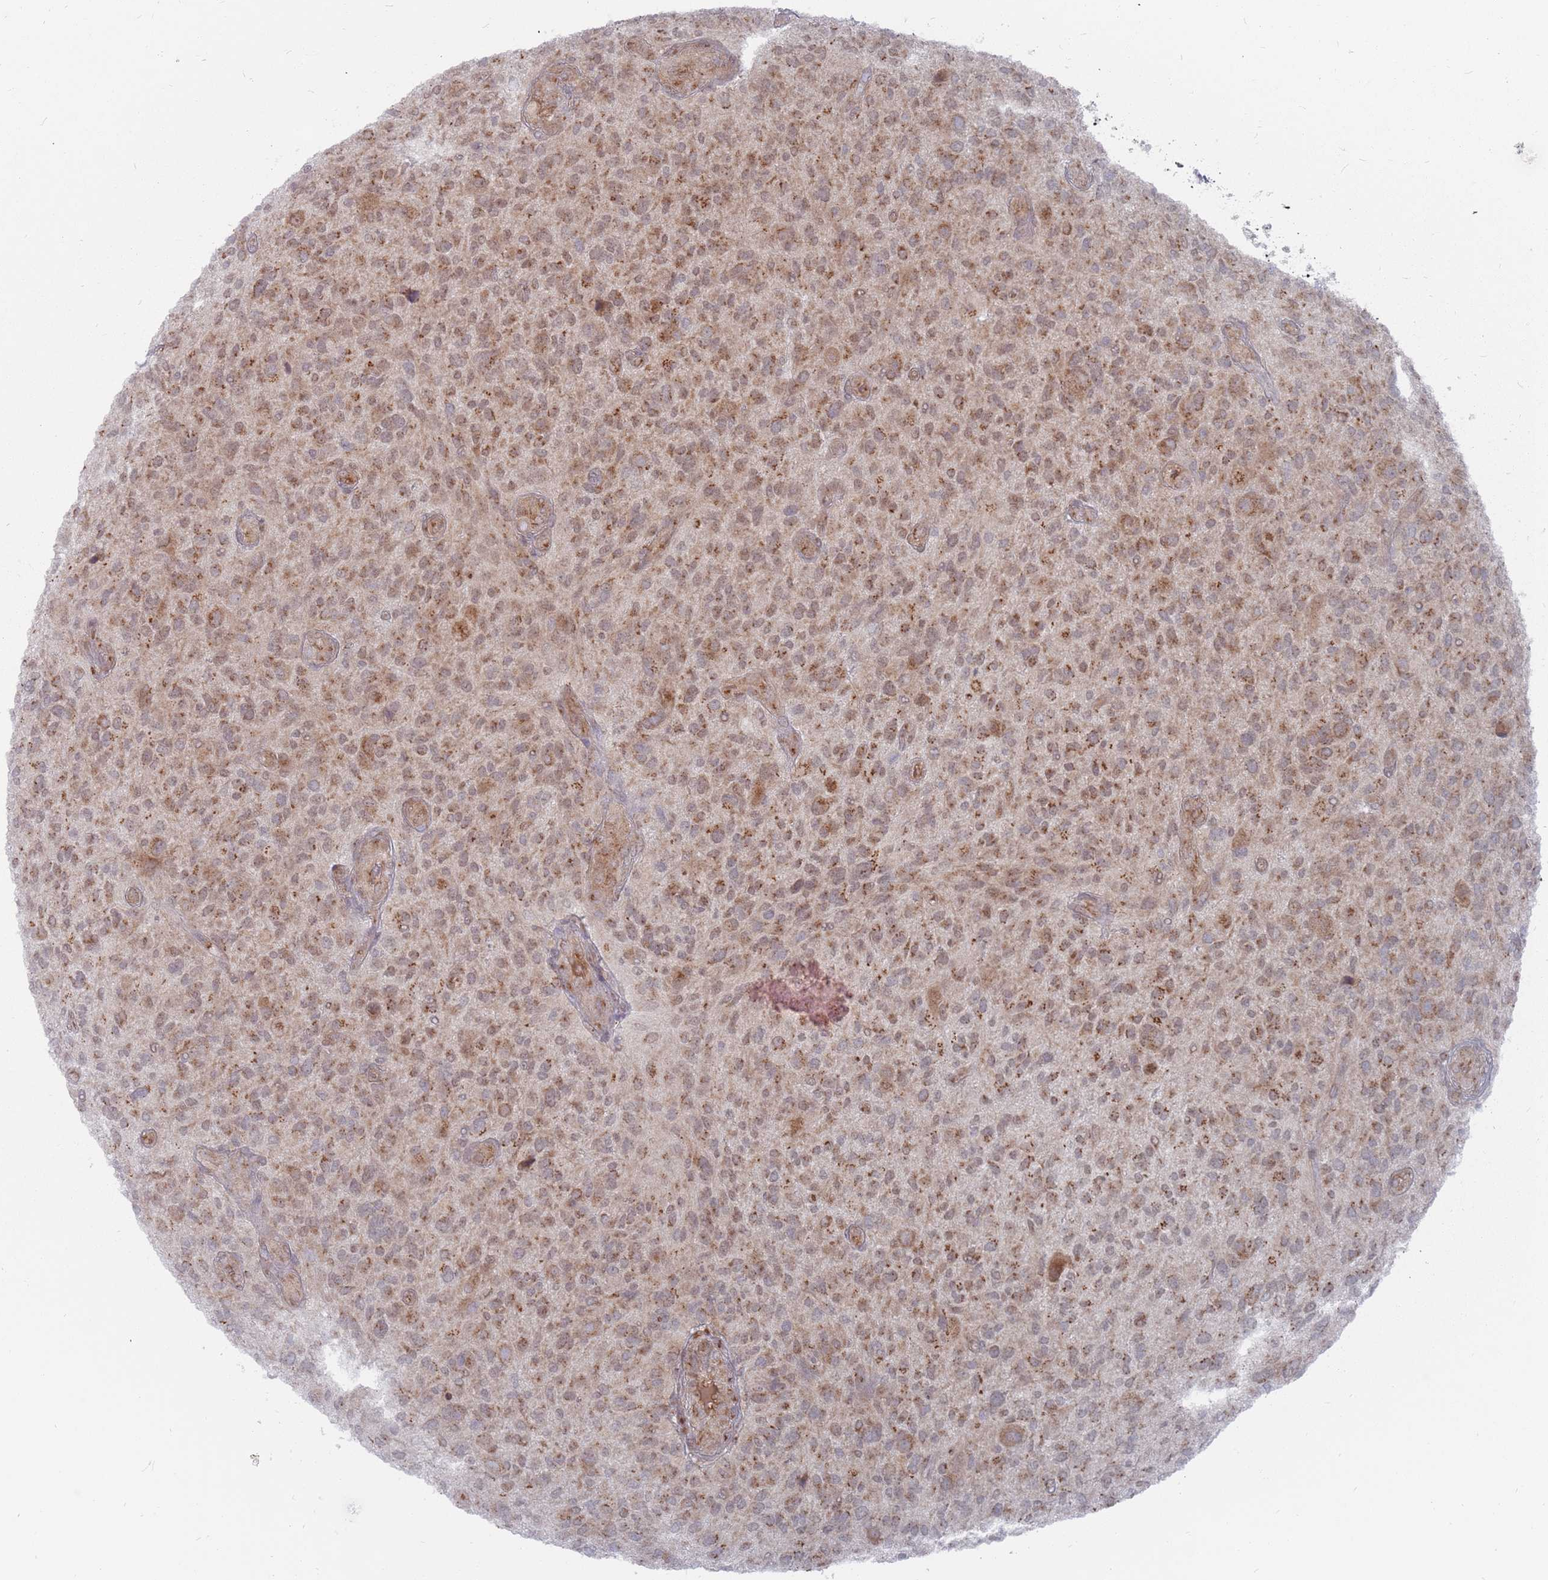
{"staining": {"intensity": "moderate", "quantity": ">75%", "location": "cytoplasmic/membranous"}, "tissue": "glioma", "cell_type": "Tumor cells", "image_type": "cancer", "snomed": [{"axis": "morphology", "description": "Glioma, malignant, High grade"}, {"axis": "topography", "description": "Brain"}], "caption": "Immunohistochemistry image of neoplastic tissue: human glioma stained using immunohistochemistry shows medium levels of moderate protein expression localized specifically in the cytoplasmic/membranous of tumor cells, appearing as a cytoplasmic/membranous brown color.", "gene": "FMO4", "patient": {"sex": "male", "age": 47}}